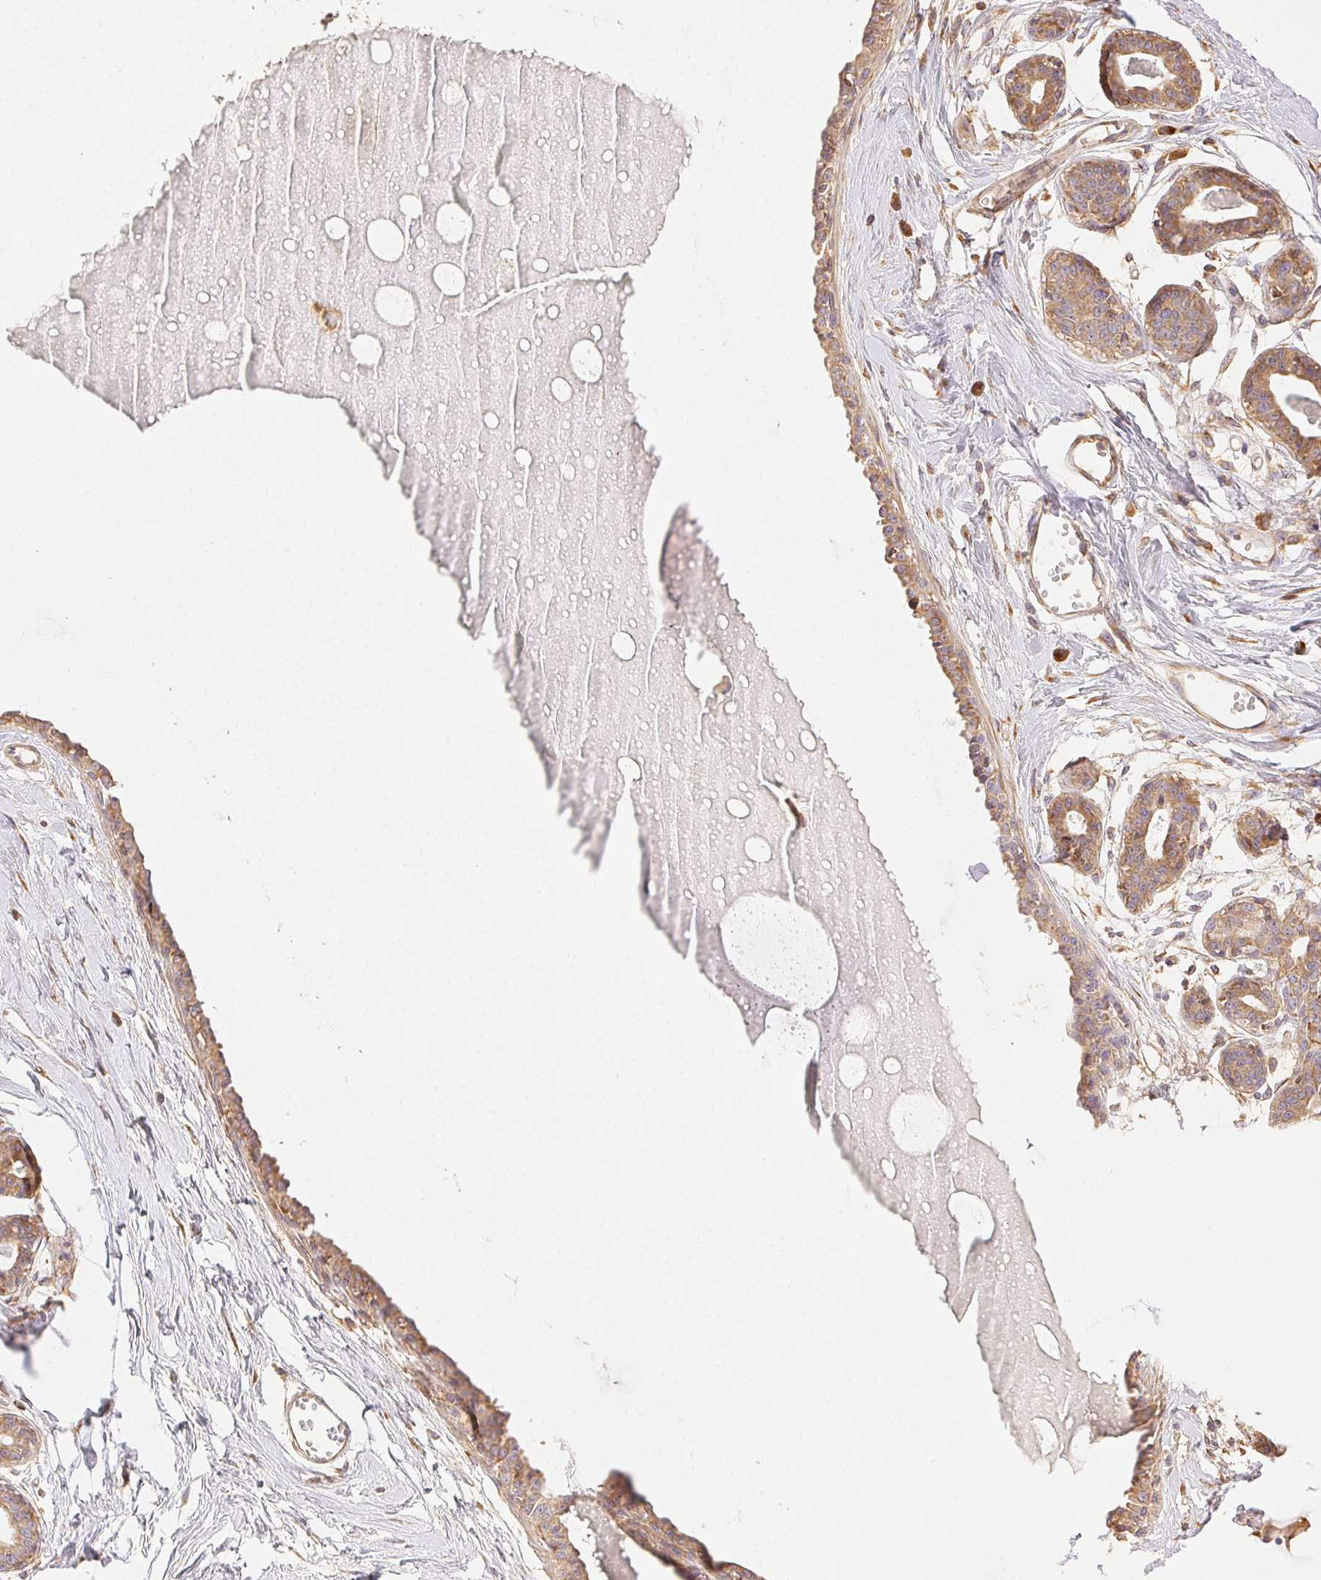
{"staining": {"intensity": "negative", "quantity": "none", "location": "none"}, "tissue": "breast", "cell_type": "Adipocytes", "image_type": "normal", "snomed": [{"axis": "morphology", "description": "Normal tissue, NOS"}, {"axis": "topography", "description": "Breast"}], "caption": "High magnification brightfield microscopy of benign breast stained with DAB (brown) and counterstained with hematoxylin (blue): adipocytes show no significant expression. (DAB immunohistochemistry with hematoxylin counter stain).", "gene": "ENTREP1", "patient": {"sex": "female", "age": 45}}